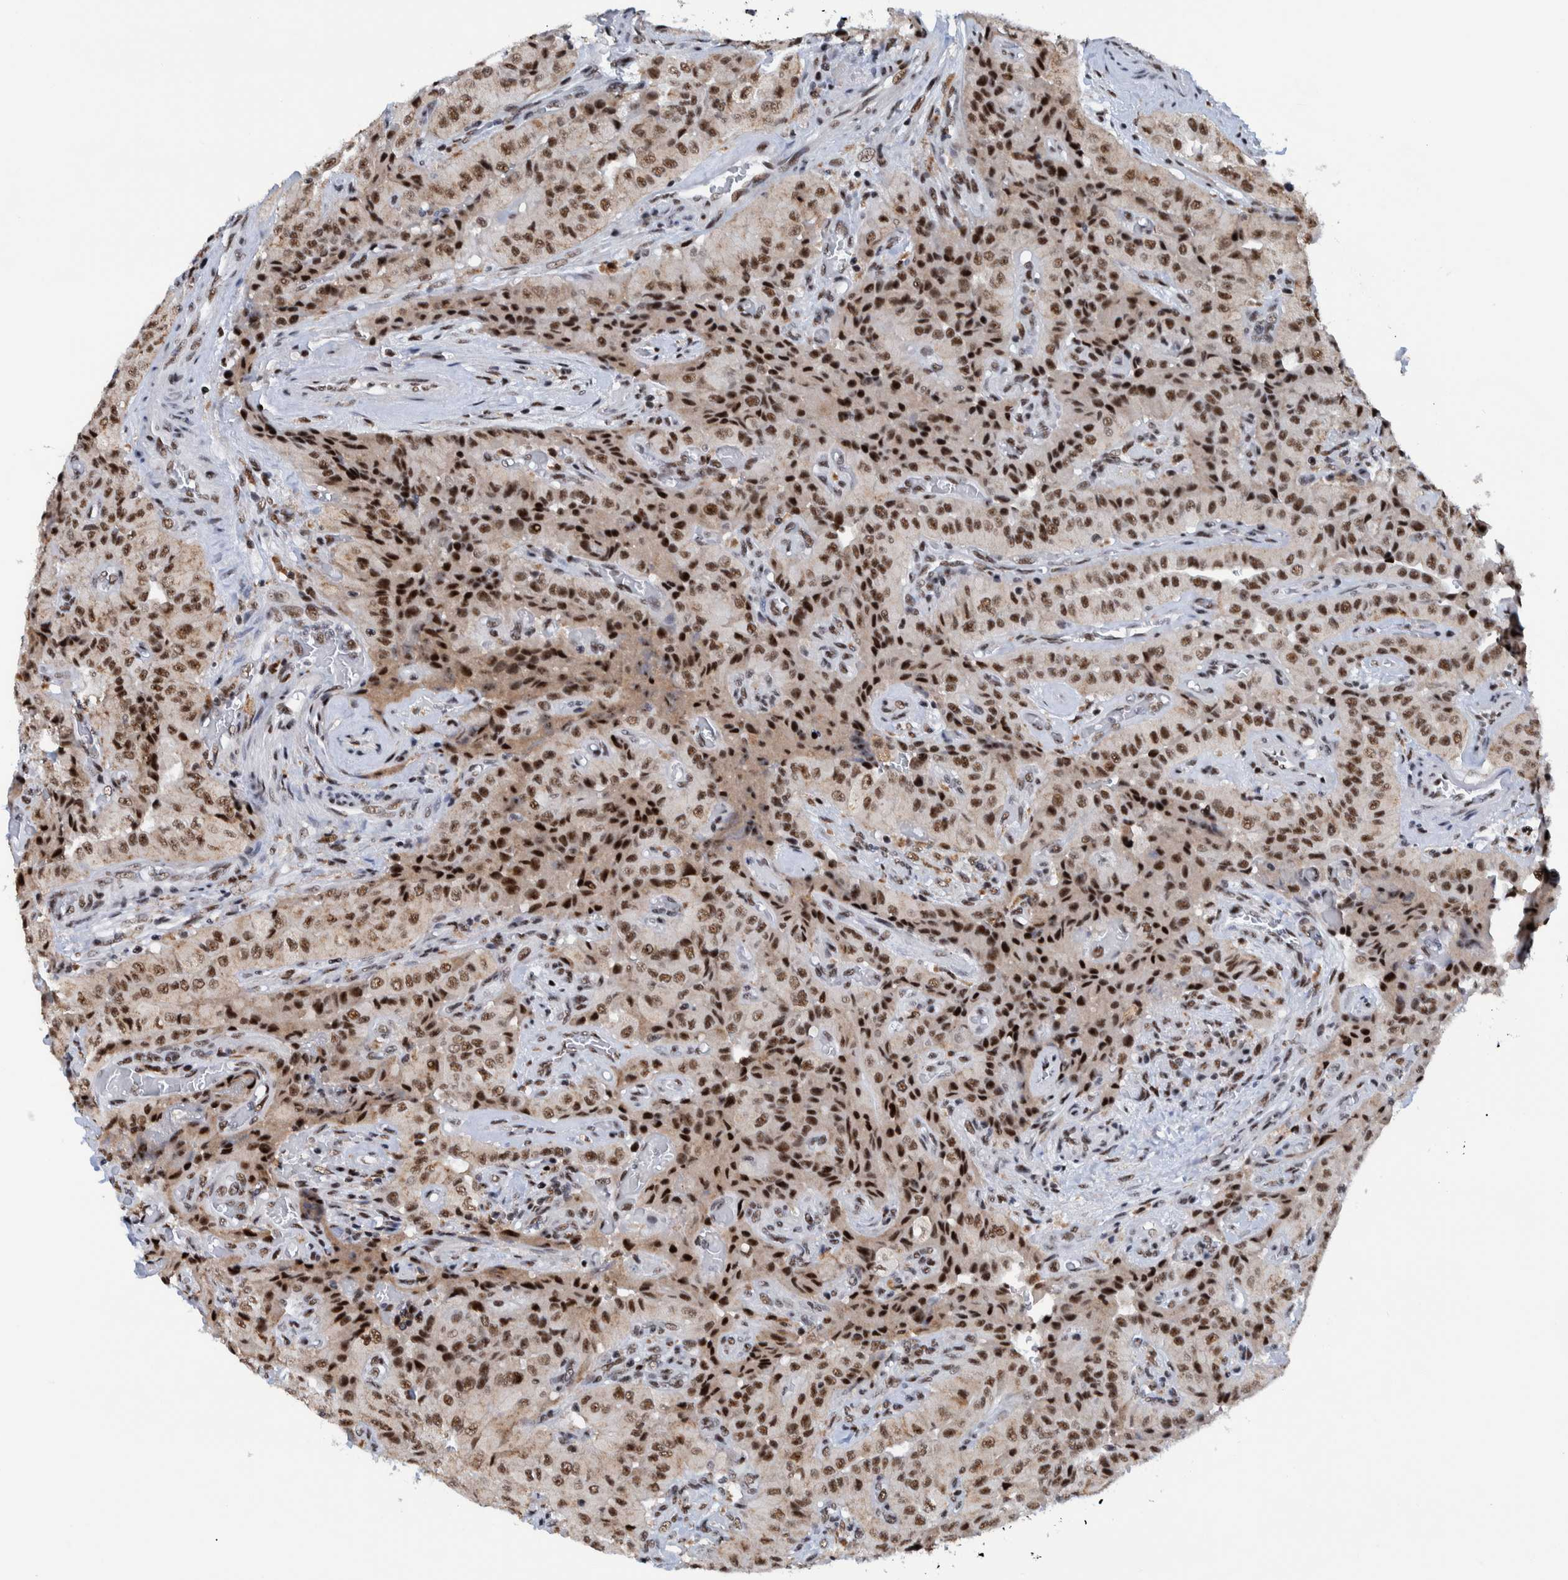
{"staining": {"intensity": "moderate", "quantity": ">75%", "location": "nuclear"}, "tissue": "thyroid cancer", "cell_type": "Tumor cells", "image_type": "cancer", "snomed": [{"axis": "morphology", "description": "Papillary adenocarcinoma, NOS"}, {"axis": "topography", "description": "Thyroid gland"}], "caption": "The histopathology image displays a brown stain indicating the presence of a protein in the nuclear of tumor cells in thyroid cancer.", "gene": "EFTUD2", "patient": {"sex": "female", "age": 59}}